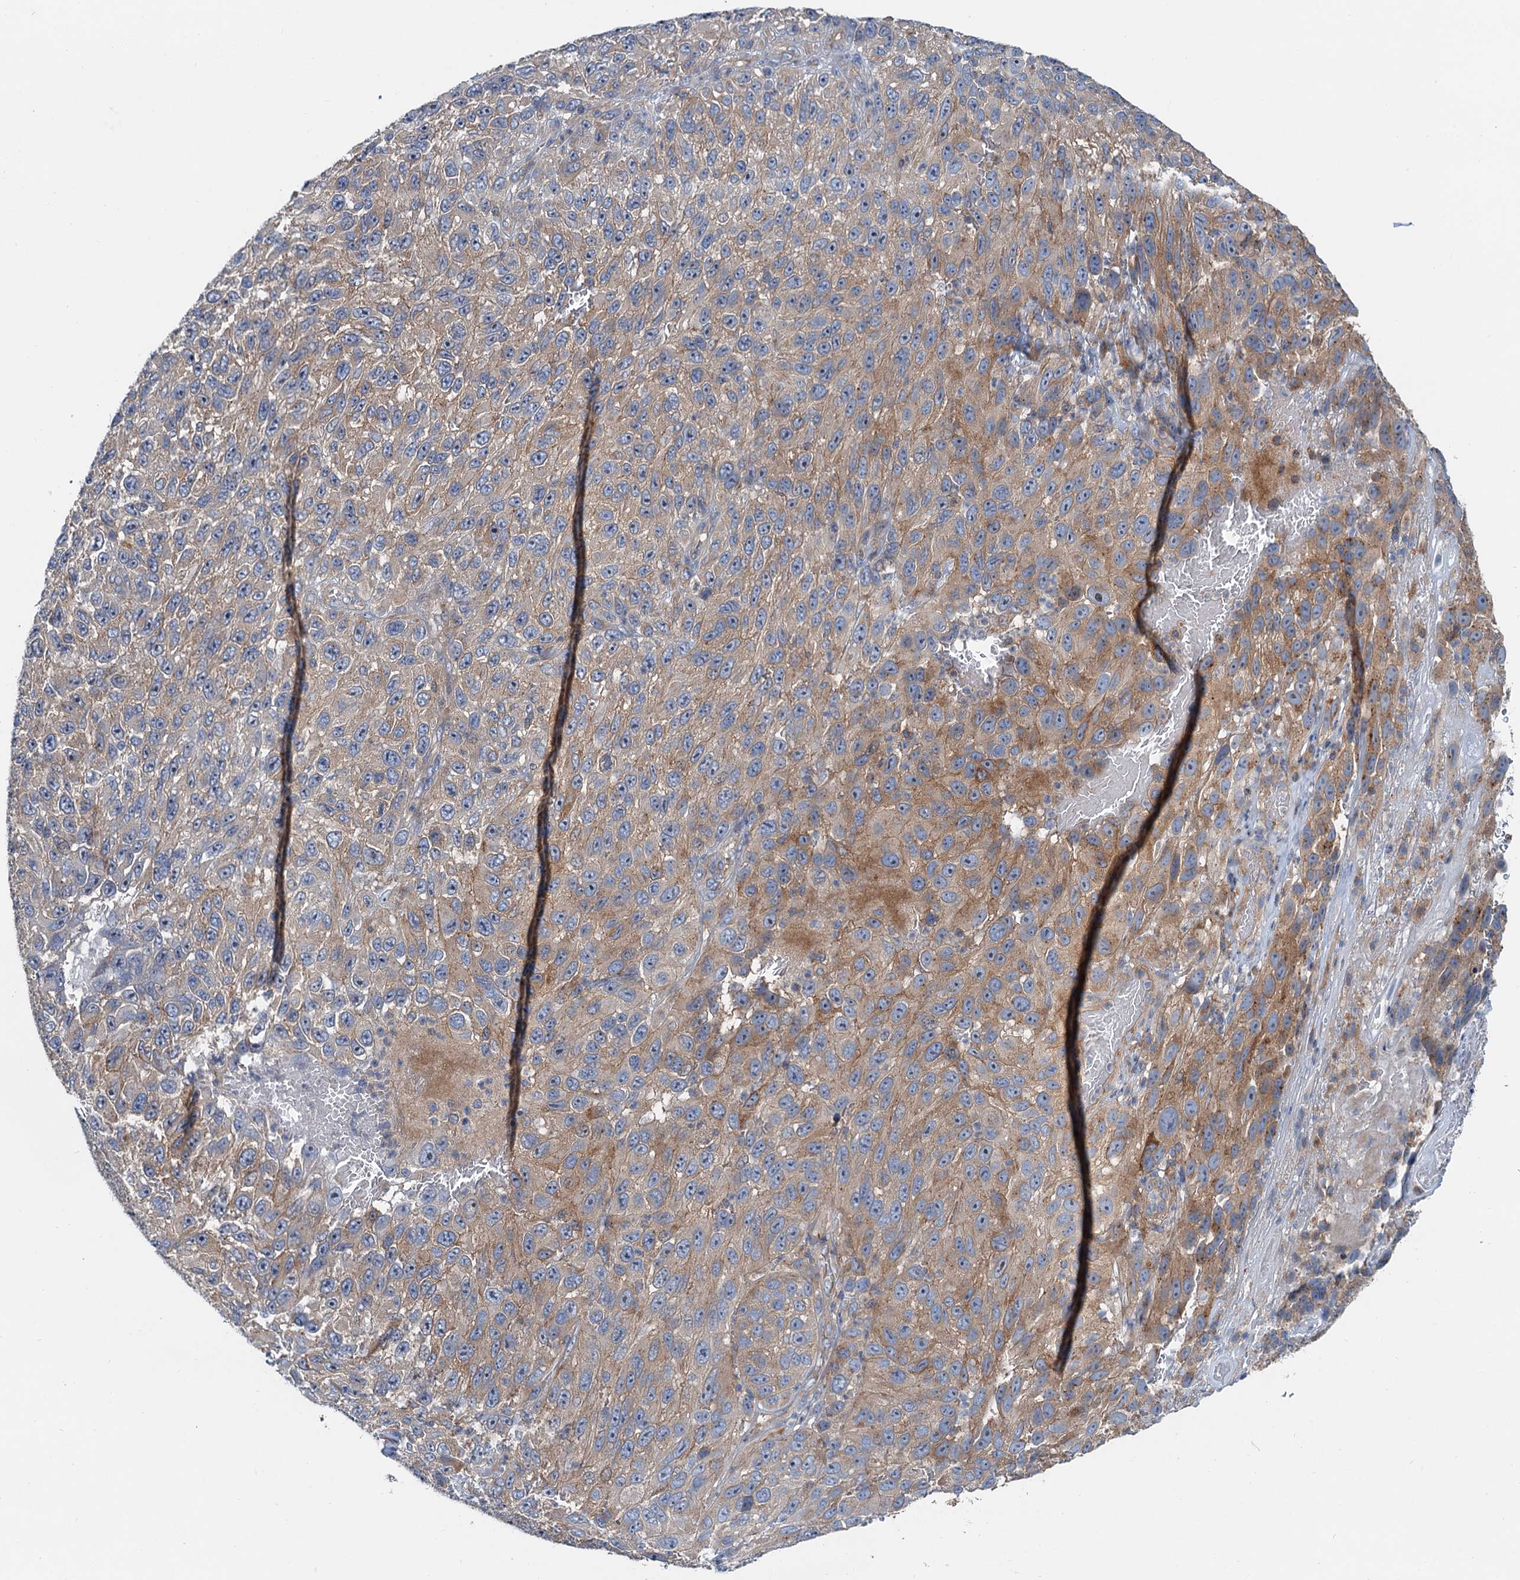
{"staining": {"intensity": "moderate", "quantity": "25%-75%", "location": "cytoplasmic/membranous"}, "tissue": "melanoma", "cell_type": "Tumor cells", "image_type": "cancer", "snomed": [{"axis": "morphology", "description": "Normal tissue, NOS"}, {"axis": "morphology", "description": "Malignant melanoma, NOS"}, {"axis": "topography", "description": "Skin"}], "caption": "Moderate cytoplasmic/membranous positivity for a protein is present in approximately 25%-75% of tumor cells of malignant melanoma using IHC.", "gene": "ANKRD26", "patient": {"sex": "female", "age": 96}}